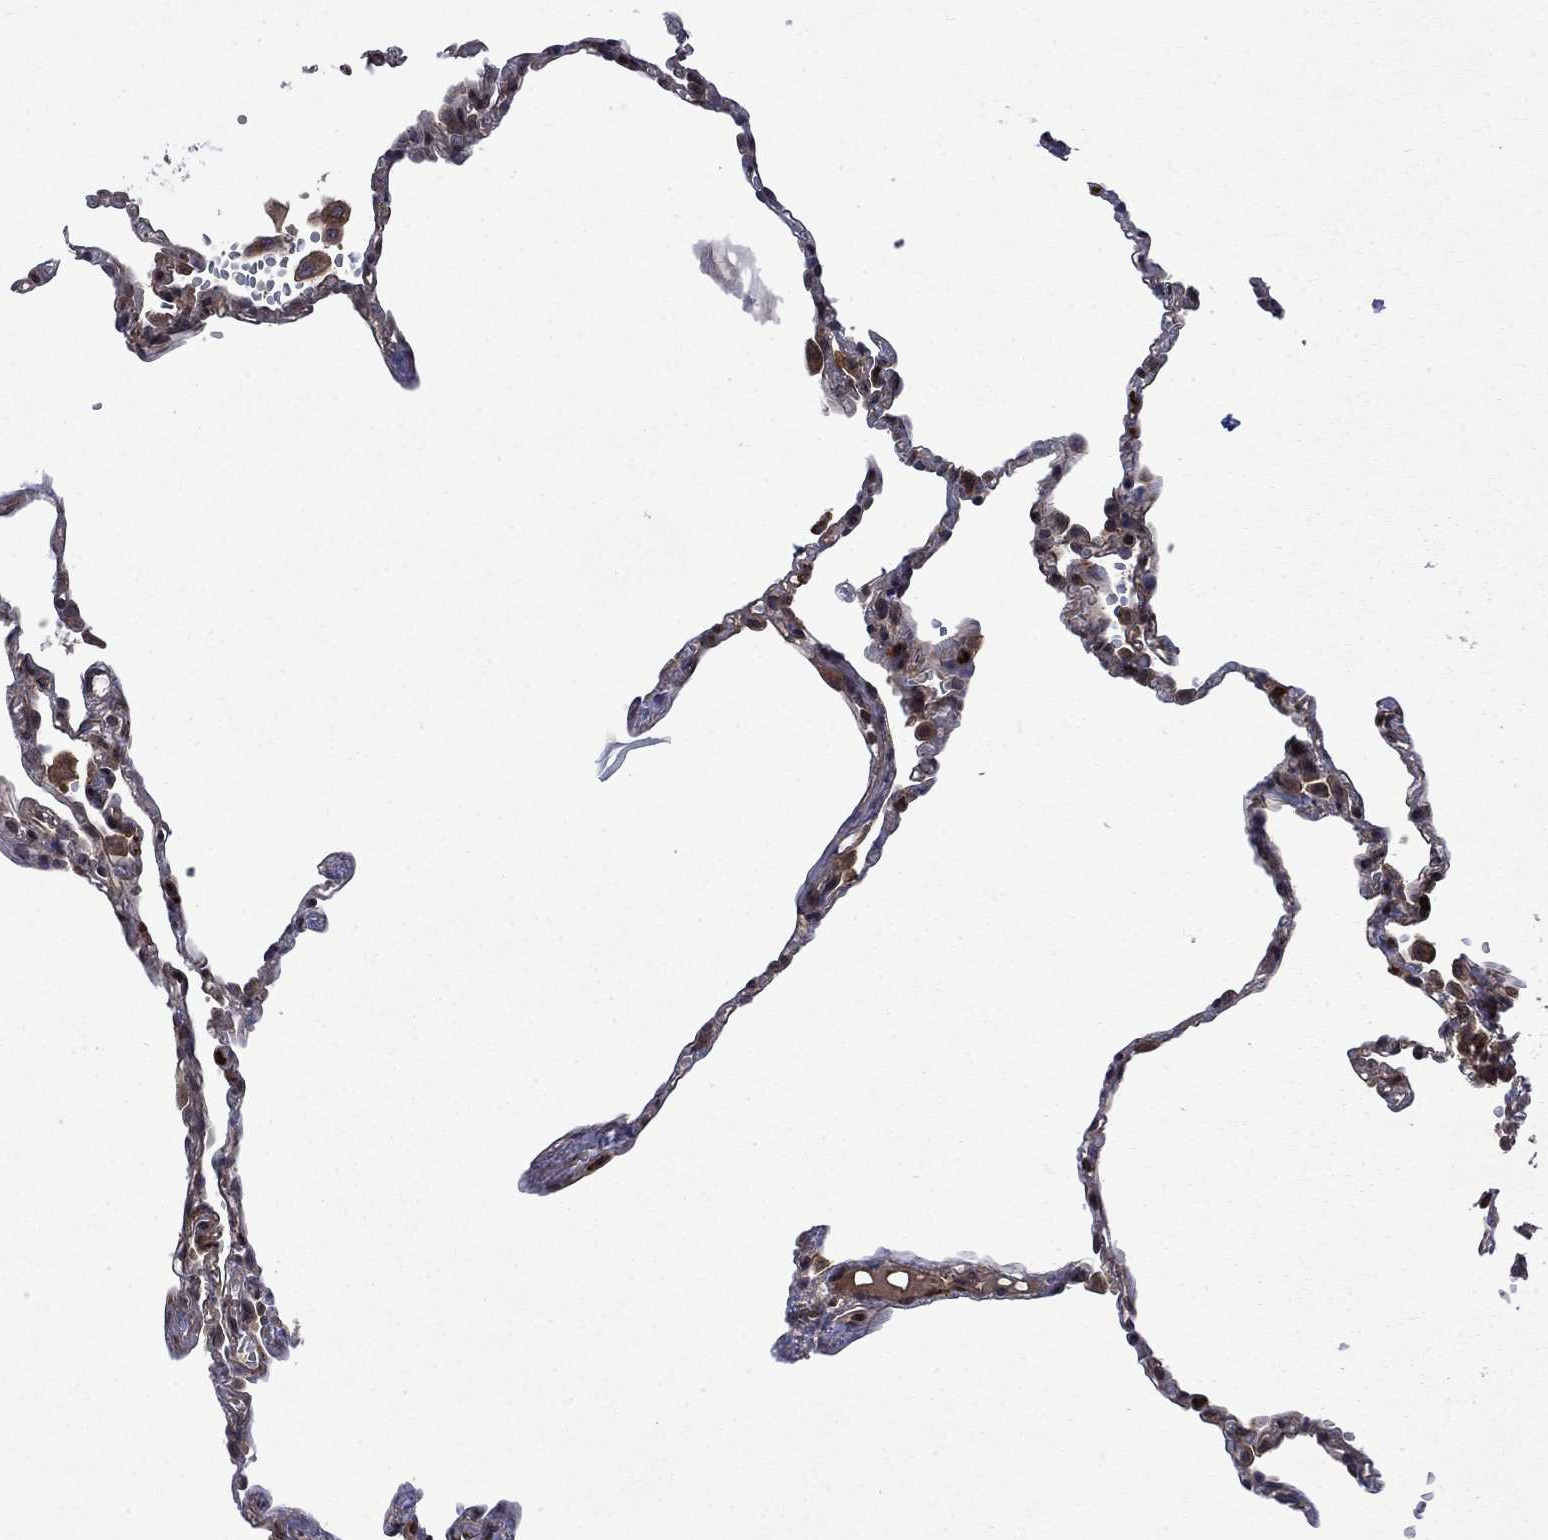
{"staining": {"intensity": "moderate", "quantity": "25%-75%", "location": "cytoplasmic/membranous"}, "tissue": "lung", "cell_type": "Alveolar cells", "image_type": "normal", "snomed": [{"axis": "morphology", "description": "Normal tissue, NOS"}, {"axis": "topography", "description": "Lung"}], "caption": "Alveolar cells reveal moderate cytoplasmic/membranous positivity in about 25%-75% of cells in benign lung.", "gene": "TMEM33", "patient": {"sex": "male", "age": 78}}